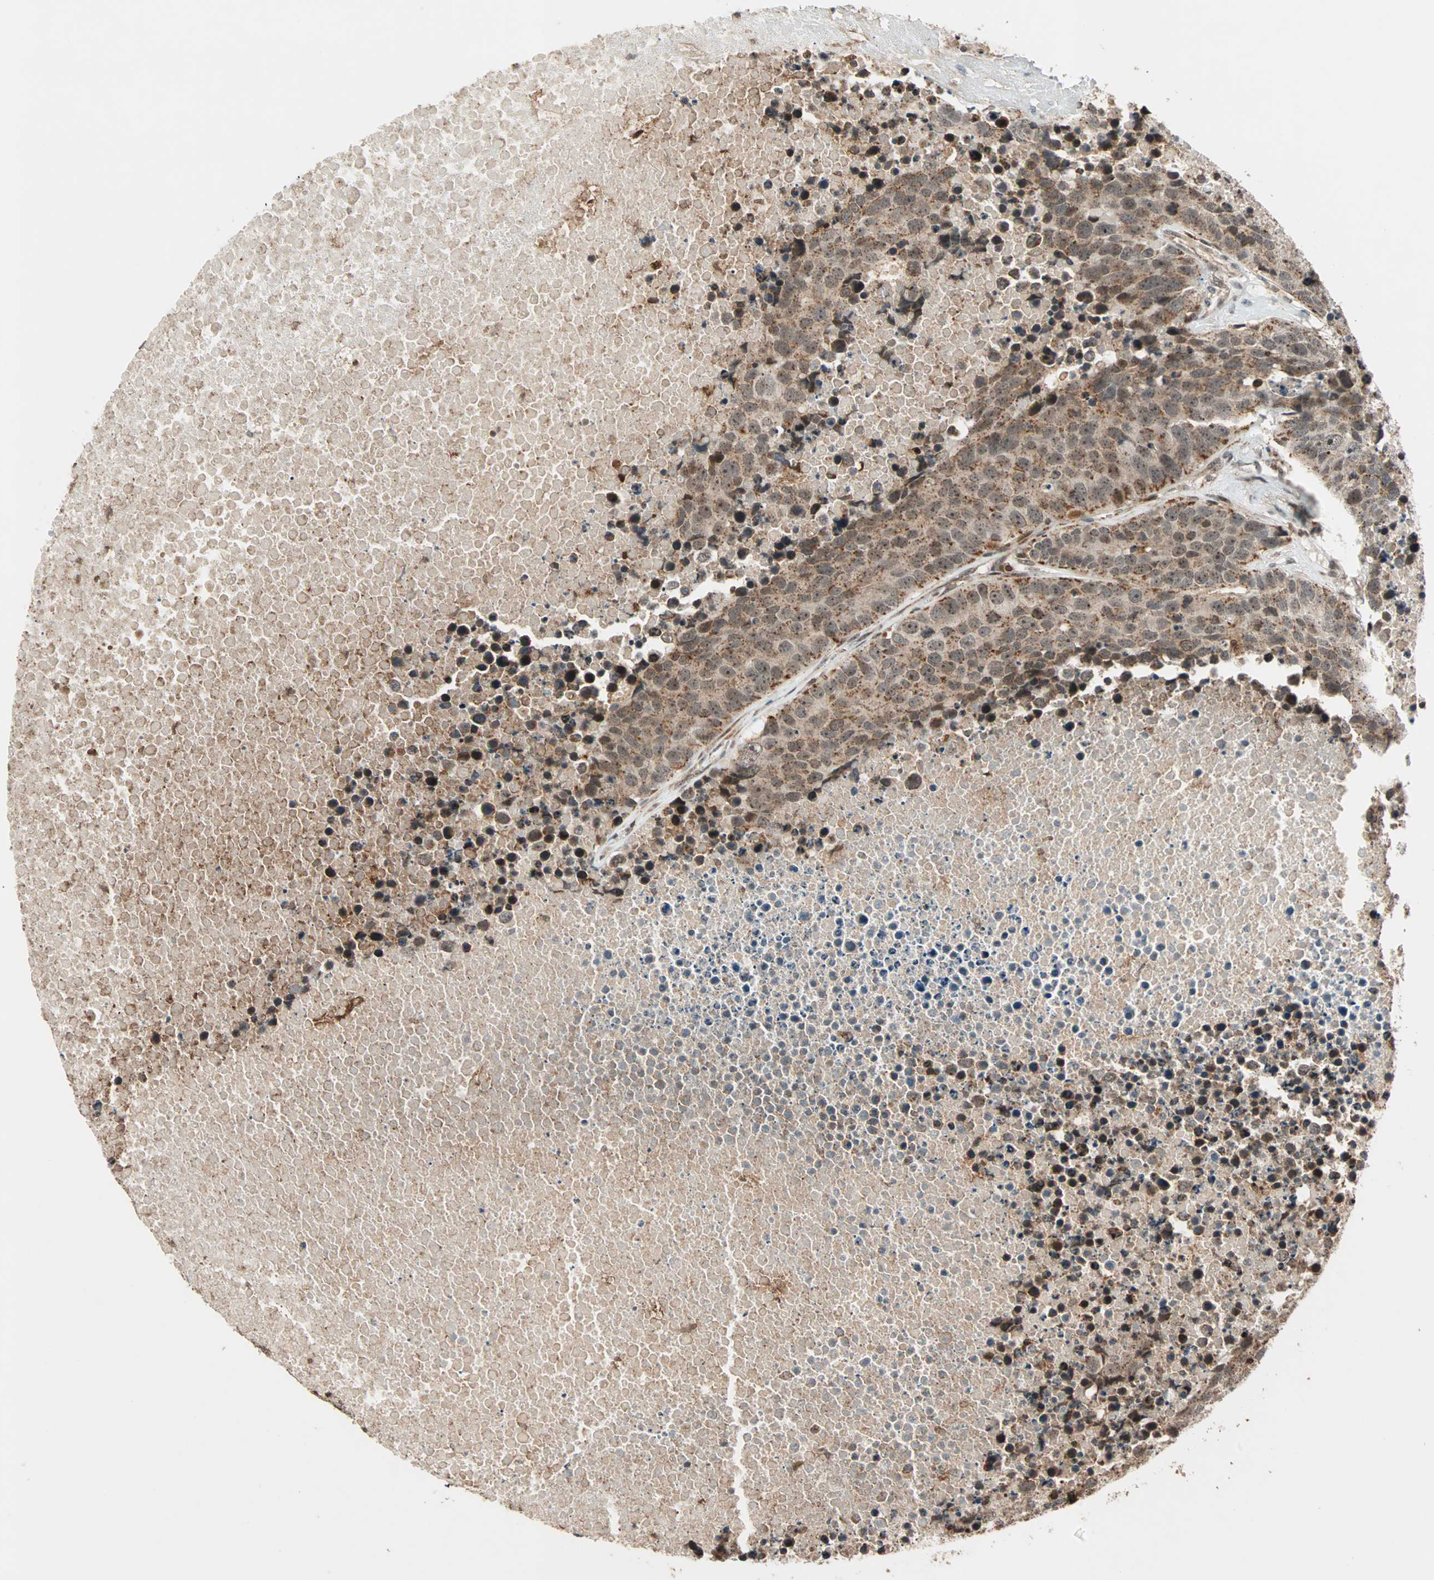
{"staining": {"intensity": "strong", "quantity": ">75%", "location": "cytoplasmic/membranous,nuclear"}, "tissue": "carcinoid", "cell_type": "Tumor cells", "image_type": "cancer", "snomed": [{"axis": "morphology", "description": "Carcinoid, malignant, NOS"}, {"axis": "topography", "description": "Lung"}], "caption": "A high-resolution photomicrograph shows immunohistochemistry staining of carcinoid, which shows strong cytoplasmic/membranous and nuclear expression in approximately >75% of tumor cells. (IHC, brightfield microscopy, high magnification).", "gene": "ZBED9", "patient": {"sex": "male", "age": 60}}